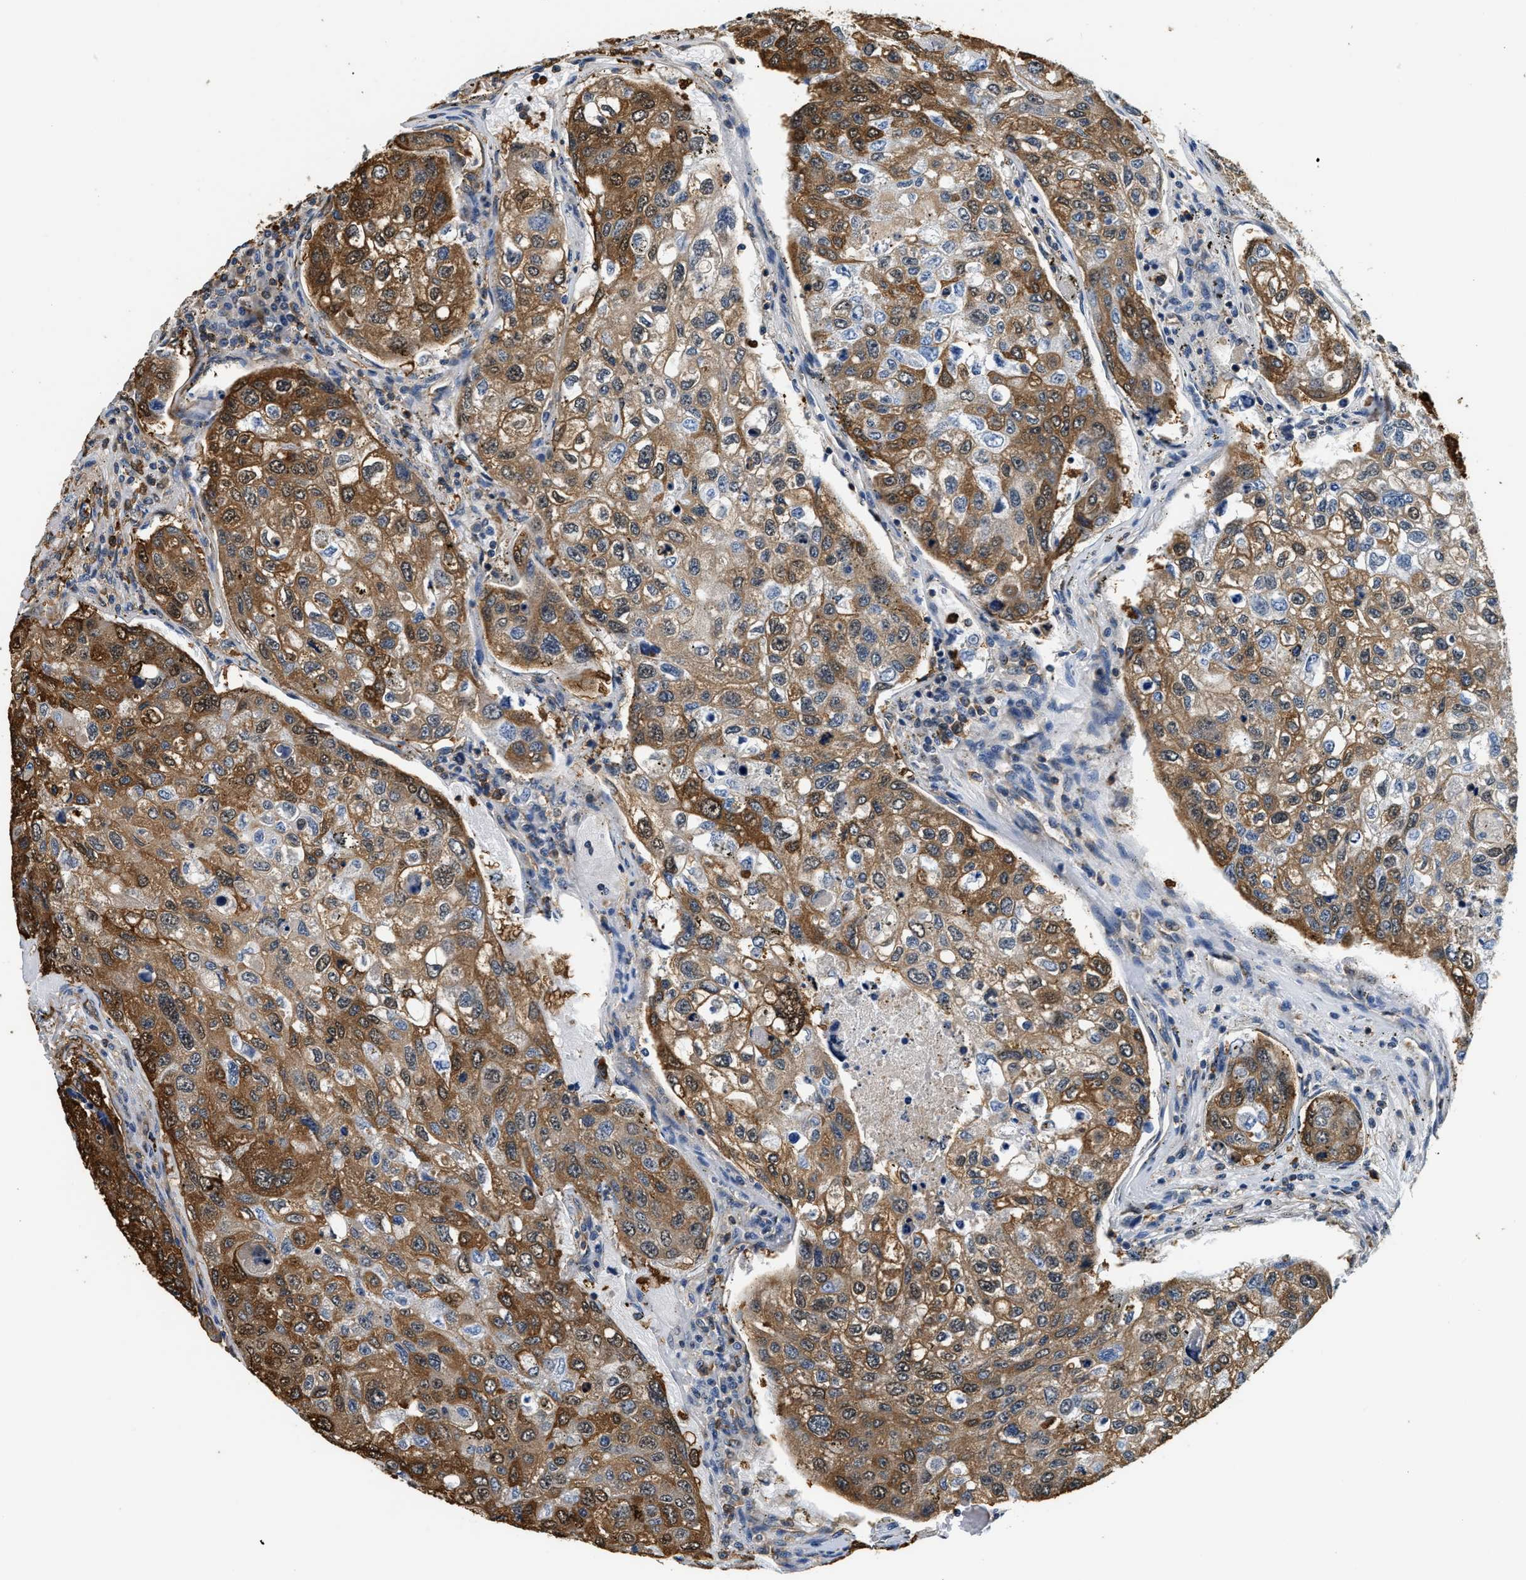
{"staining": {"intensity": "strong", "quantity": ">75%", "location": "cytoplasmic/membranous"}, "tissue": "urothelial cancer", "cell_type": "Tumor cells", "image_type": "cancer", "snomed": [{"axis": "morphology", "description": "Urothelial carcinoma, High grade"}, {"axis": "topography", "description": "Lymph node"}, {"axis": "topography", "description": "Urinary bladder"}], "caption": "High-power microscopy captured an immunohistochemistry (IHC) micrograph of high-grade urothelial carcinoma, revealing strong cytoplasmic/membranous positivity in approximately >75% of tumor cells. Nuclei are stained in blue.", "gene": "PPP2R1B", "patient": {"sex": "male", "age": 51}}